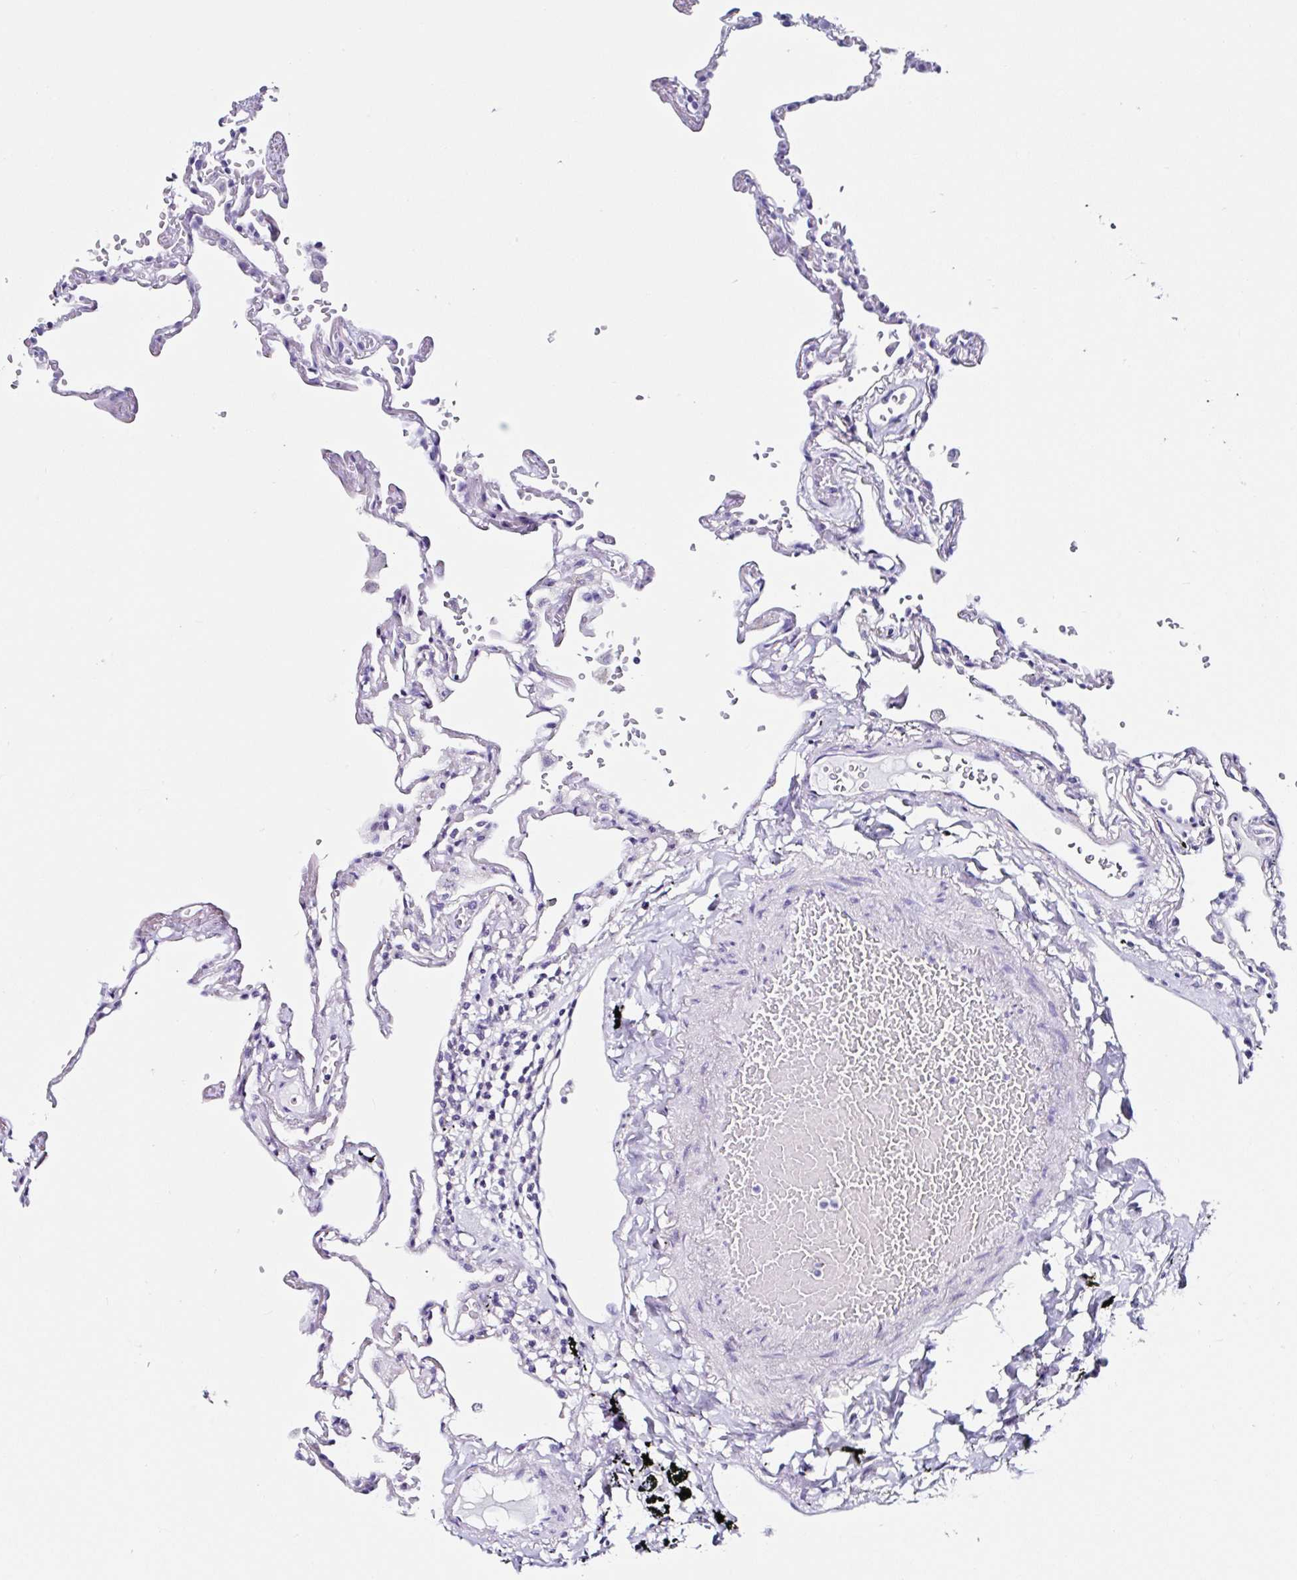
{"staining": {"intensity": "negative", "quantity": "none", "location": "none"}, "tissue": "lung", "cell_type": "Alveolar cells", "image_type": "normal", "snomed": [{"axis": "morphology", "description": "Normal tissue, NOS"}, {"axis": "topography", "description": "Lung"}], "caption": "Alveolar cells are negative for protein expression in benign human lung. (DAB IHC visualized using brightfield microscopy, high magnification).", "gene": "UGT3A1", "patient": {"sex": "female", "age": 67}}